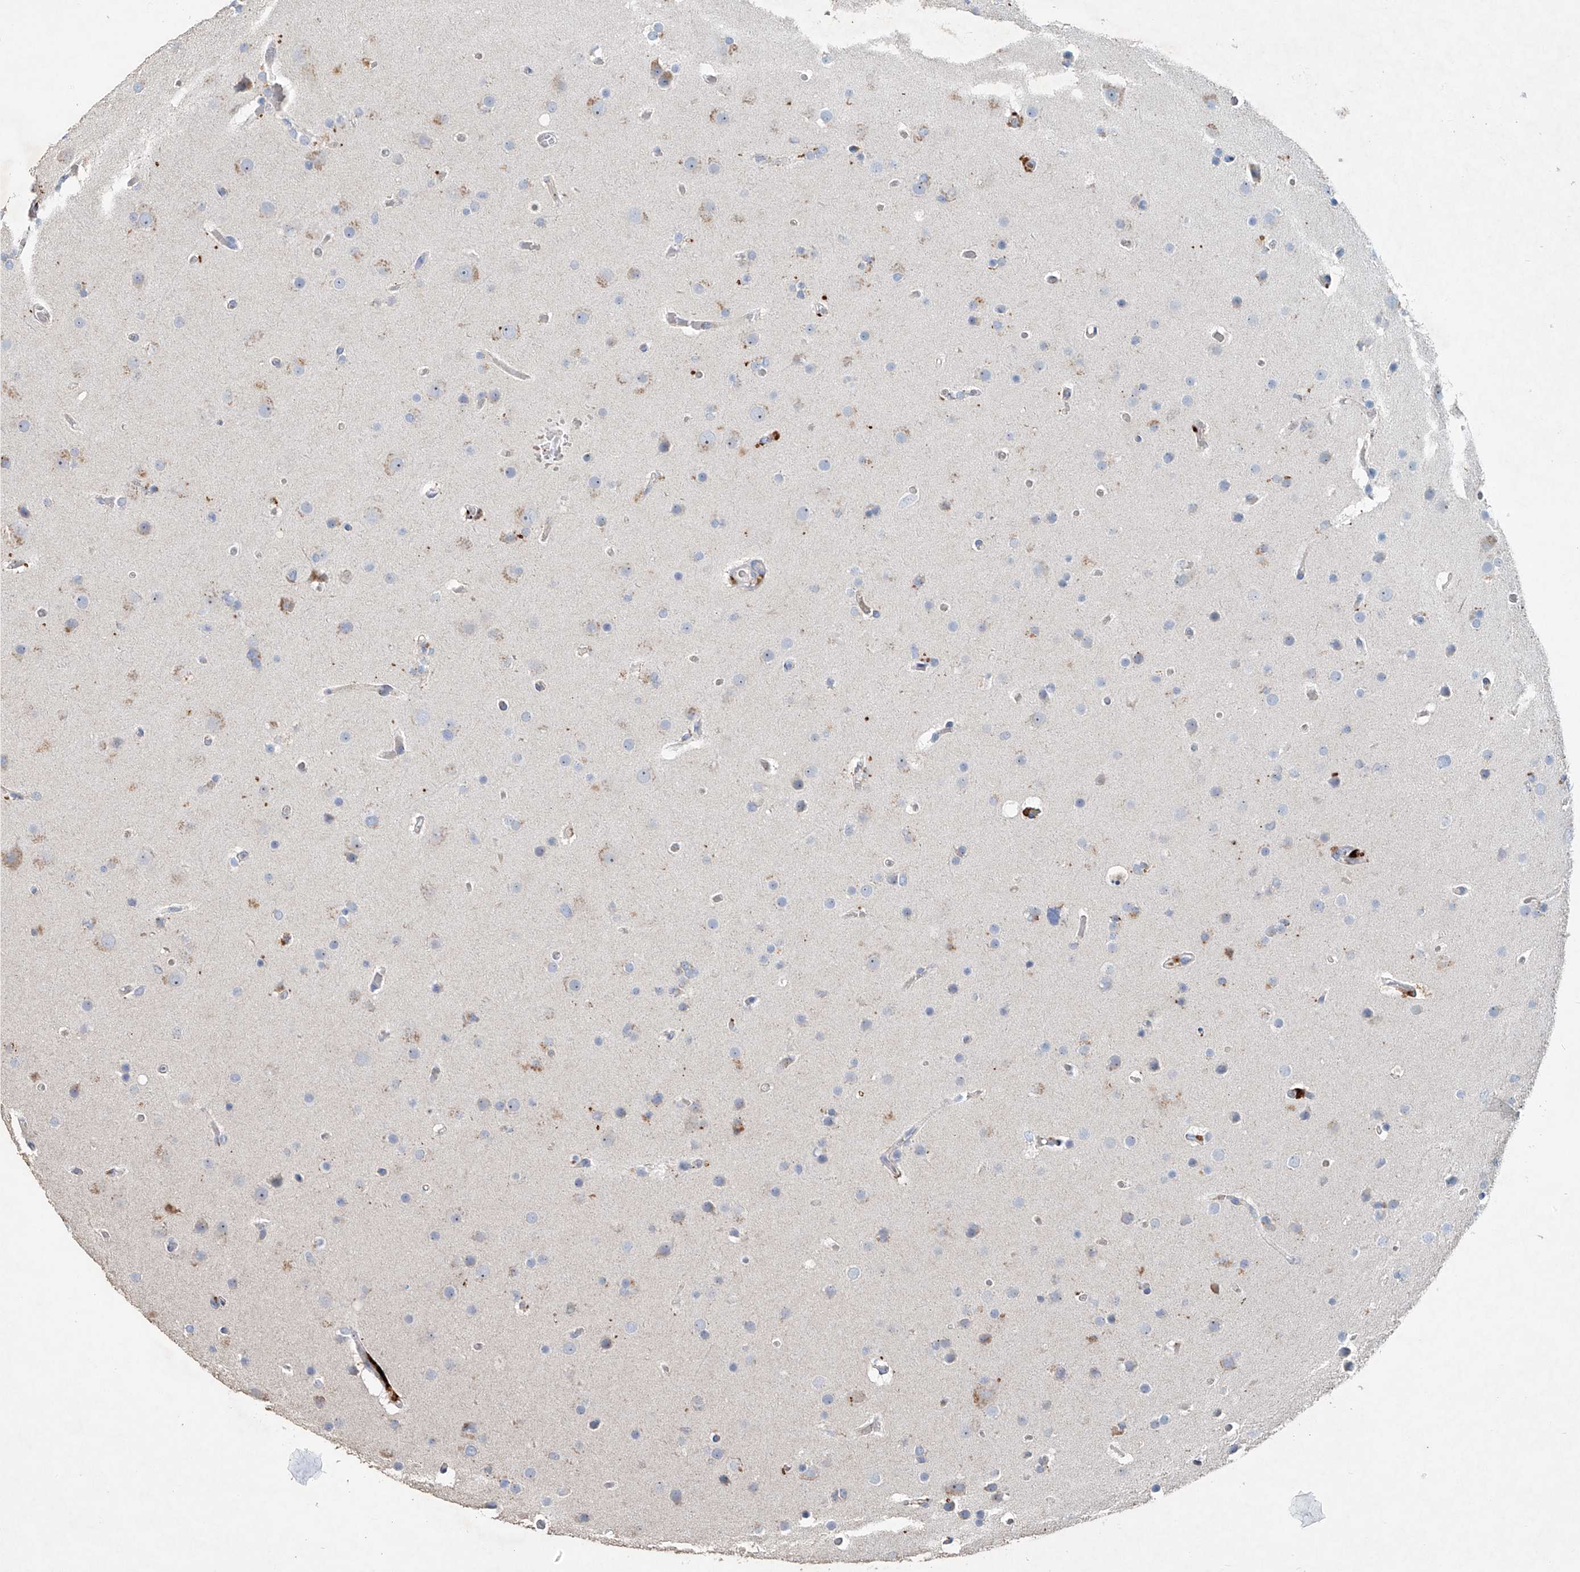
{"staining": {"intensity": "weak", "quantity": "<25%", "location": "cytoplasmic/membranous"}, "tissue": "glioma", "cell_type": "Tumor cells", "image_type": "cancer", "snomed": [{"axis": "morphology", "description": "Glioma, malignant, High grade"}, {"axis": "topography", "description": "Cerebral cortex"}], "caption": "The histopathology image shows no significant expression in tumor cells of malignant high-grade glioma. (Immunohistochemistry, brightfield microscopy, high magnification).", "gene": "TRIM47", "patient": {"sex": "female", "age": 36}}